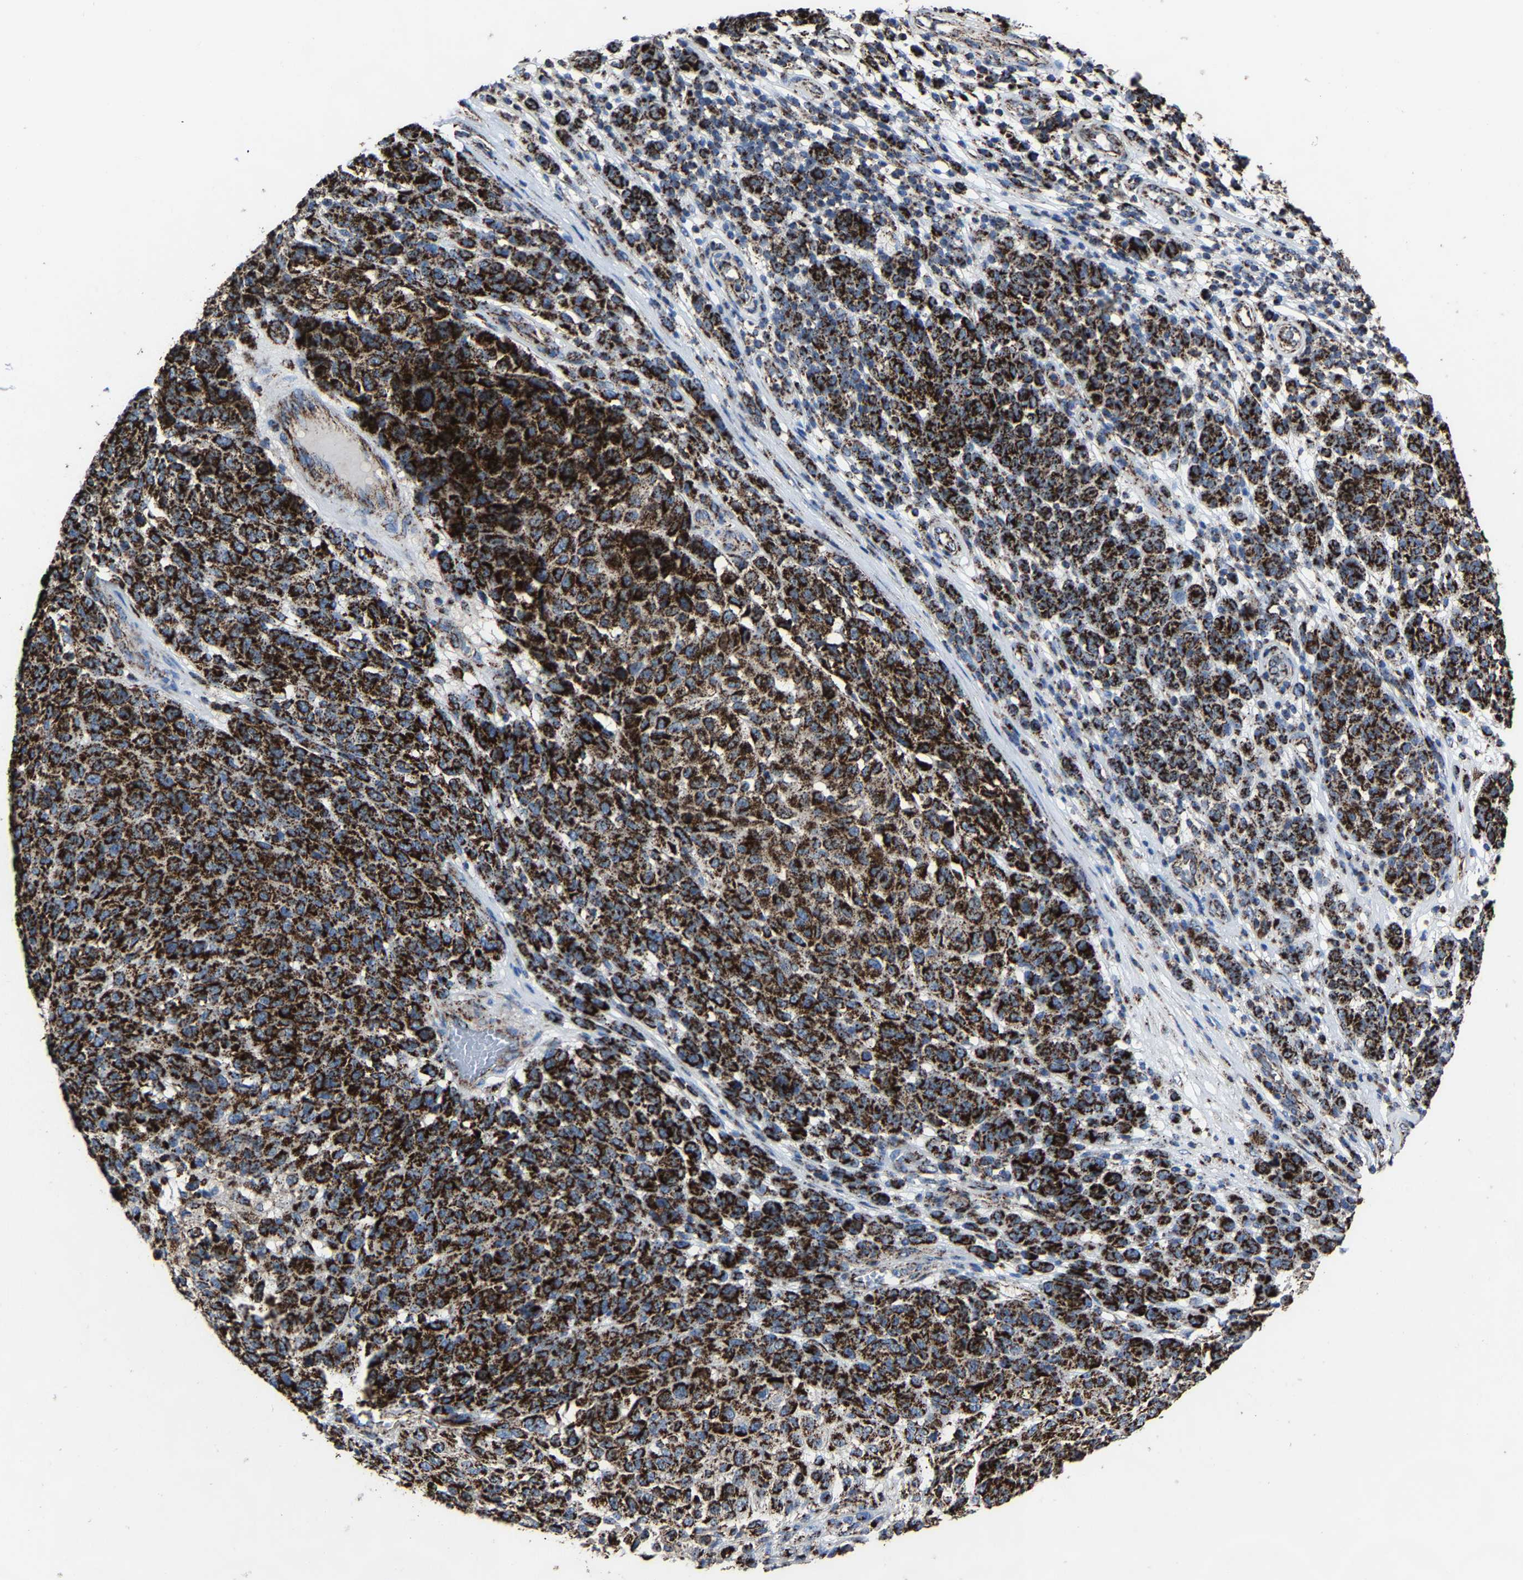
{"staining": {"intensity": "strong", "quantity": ">75%", "location": "cytoplasmic/membranous"}, "tissue": "melanoma", "cell_type": "Tumor cells", "image_type": "cancer", "snomed": [{"axis": "morphology", "description": "Malignant melanoma, NOS"}, {"axis": "topography", "description": "Skin"}], "caption": "An IHC micrograph of tumor tissue is shown. Protein staining in brown shows strong cytoplasmic/membranous positivity in melanoma within tumor cells.", "gene": "NDUFV3", "patient": {"sex": "male", "age": 59}}